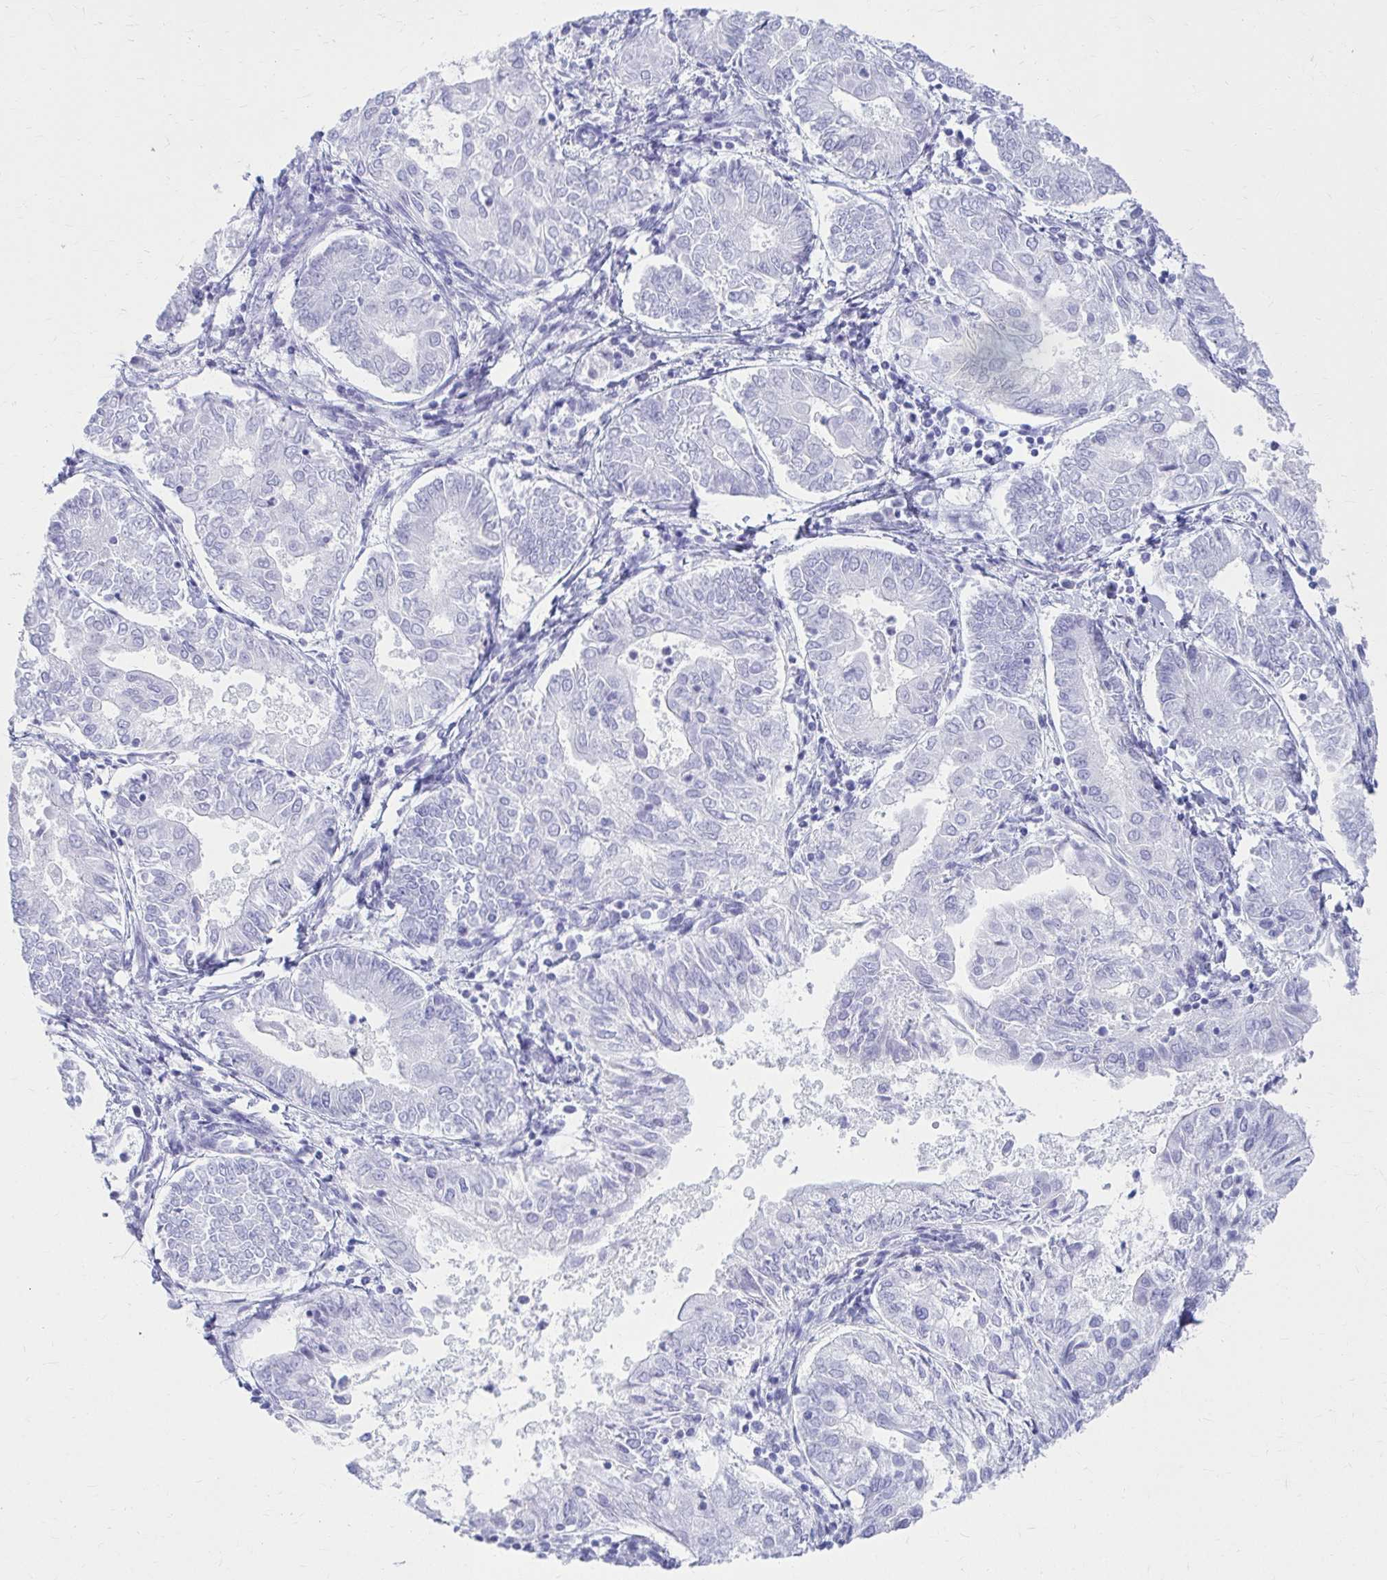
{"staining": {"intensity": "negative", "quantity": "none", "location": "none"}, "tissue": "endometrial cancer", "cell_type": "Tumor cells", "image_type": "cancer", "snomed": [{"axis": "morphology", "description": "Adenocarcinoma, NOS"}, {"axis": "topography", "description": "Endometrium"}], "caption": "Tumor cells are negative for brown protein staining in endometrial cancer (adenocarcinoma).", "gene": "ATP4B", "patient": {"sex": "female", "age": 68}}